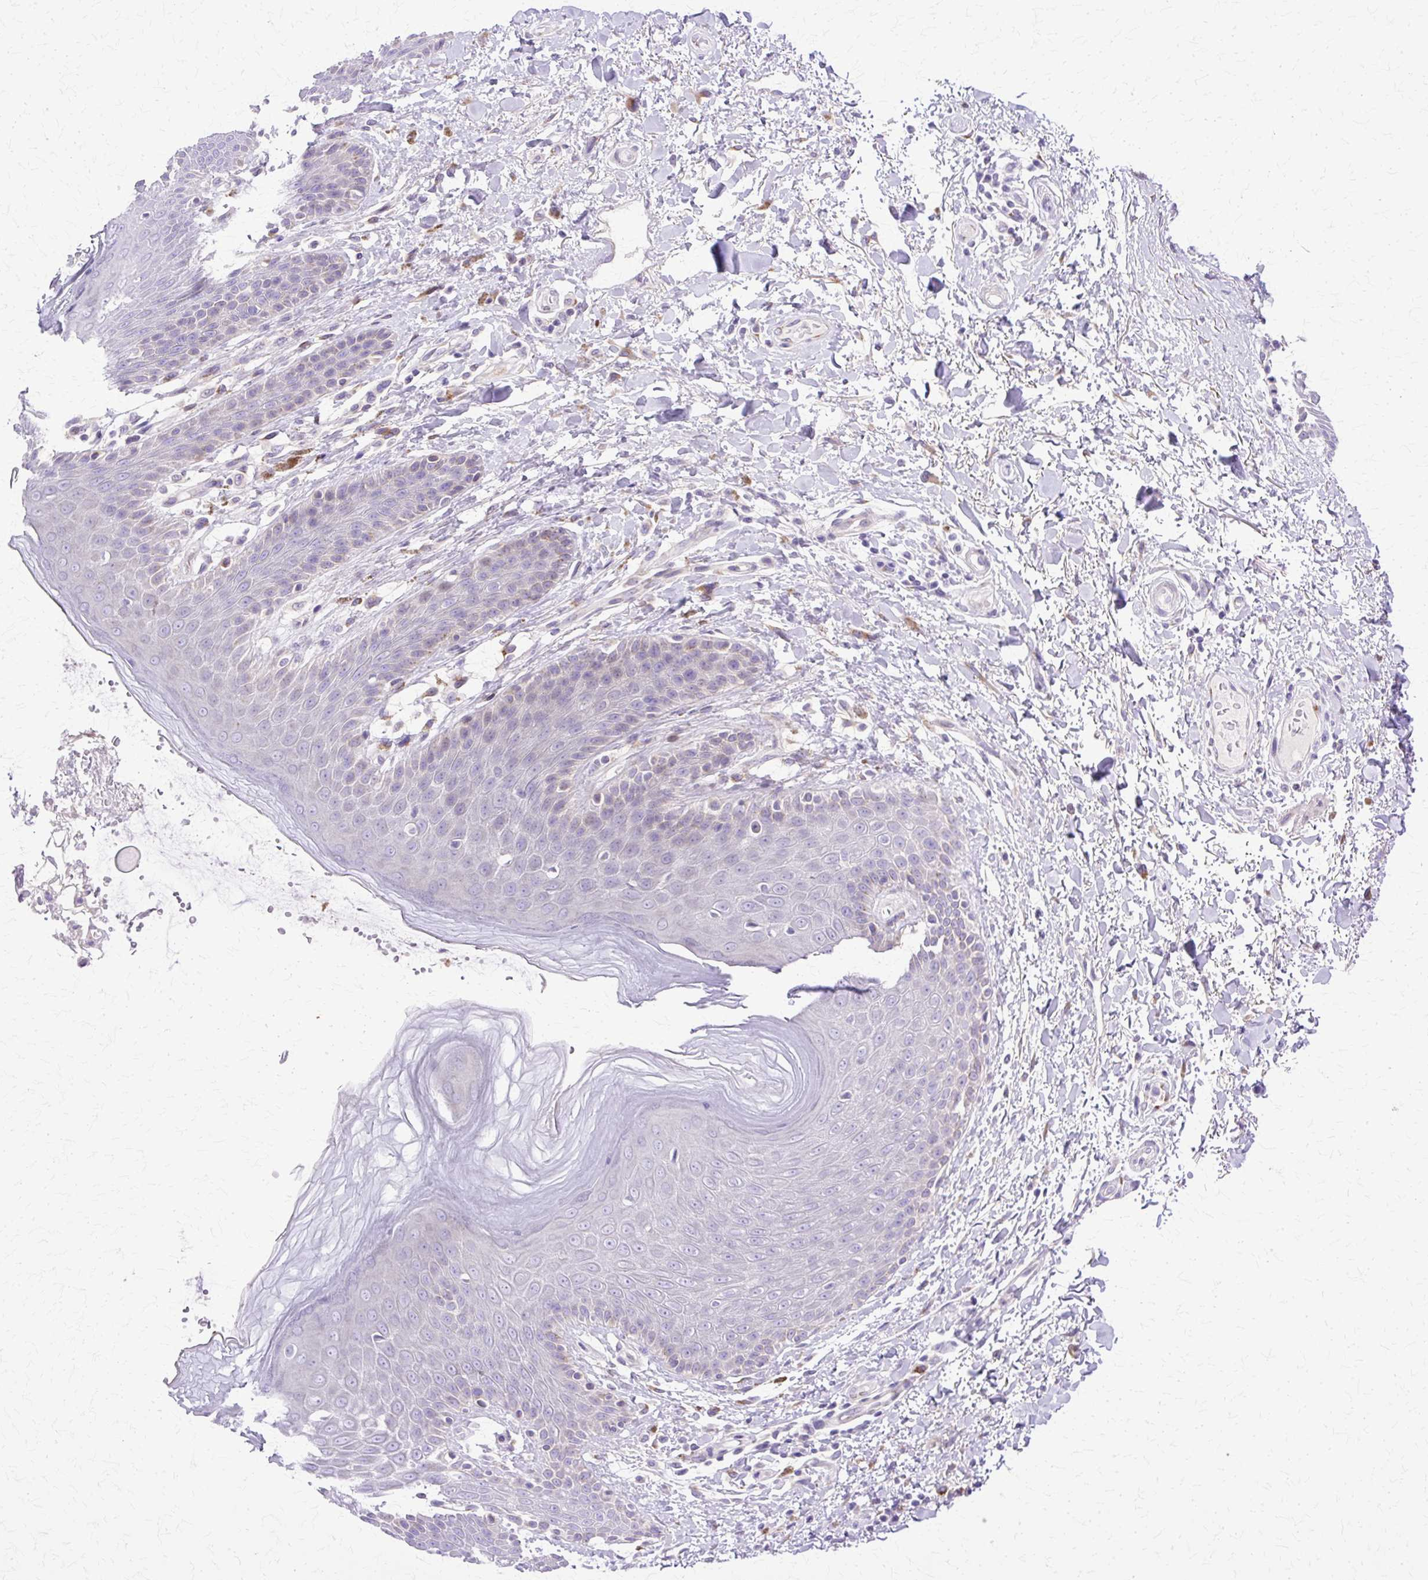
{"staining": {"intensity": "moderate", "quantity": "<25%", "location": "cytoplasmic/membranous"}, "tissue": "skin", "cell_type": "Epidermal cells", "image_type": "normal", "snomed": [{"axis": "morphology", "description": "Normal tissue, NOS"}, {"axis": "topography", "description": "Peripheral nerve tissue"}], "caption": "Immunohistochemistry photomicrograph of normal skin: skin stained using immunohistochemistry reveals low levels of moderate protein expression localized specifically in the cytoplasmic/membranous of epidermal cells, appearing as a cytoplasmic/membranous brown color.", "gene": "TBC1D3B", "patient": {"sex": "male", "age": 51}}